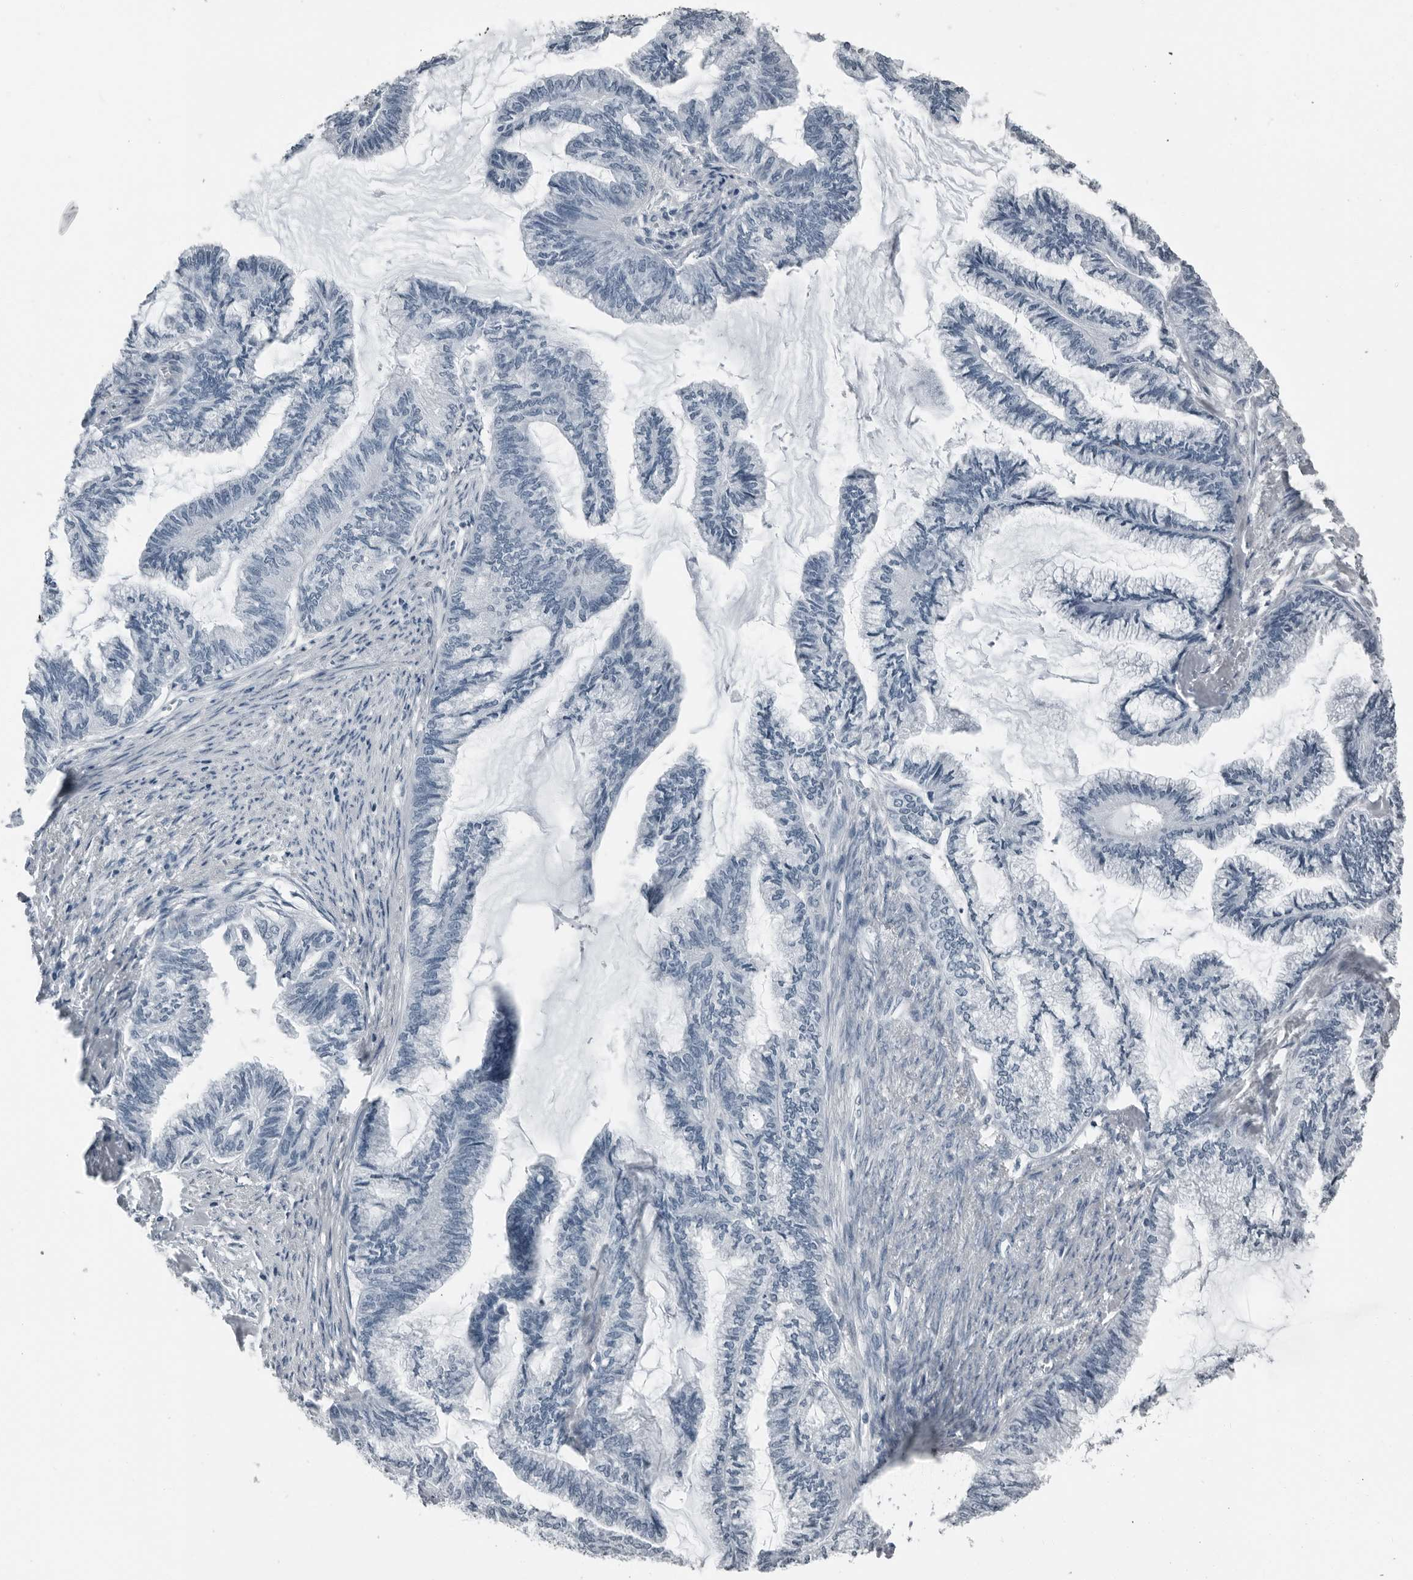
{"staining": {"intensity": "negative", "quantity": "none", "location": "none"}, "tissue": "endometrial cancer", "cell_type": "Tumor cells", "image_type": "cancer", "snomed": [{"axis": "morphology", "description": "Adenocarcinoma, NOS"}, {"axis": "topography", "description": "Endometrium"}], "caption": "Tumor cells show no significant protein staining in endometrial adenocarcinoma.", "gene": "PRSS1", "patient": {"sex": "female", "age": 86}}